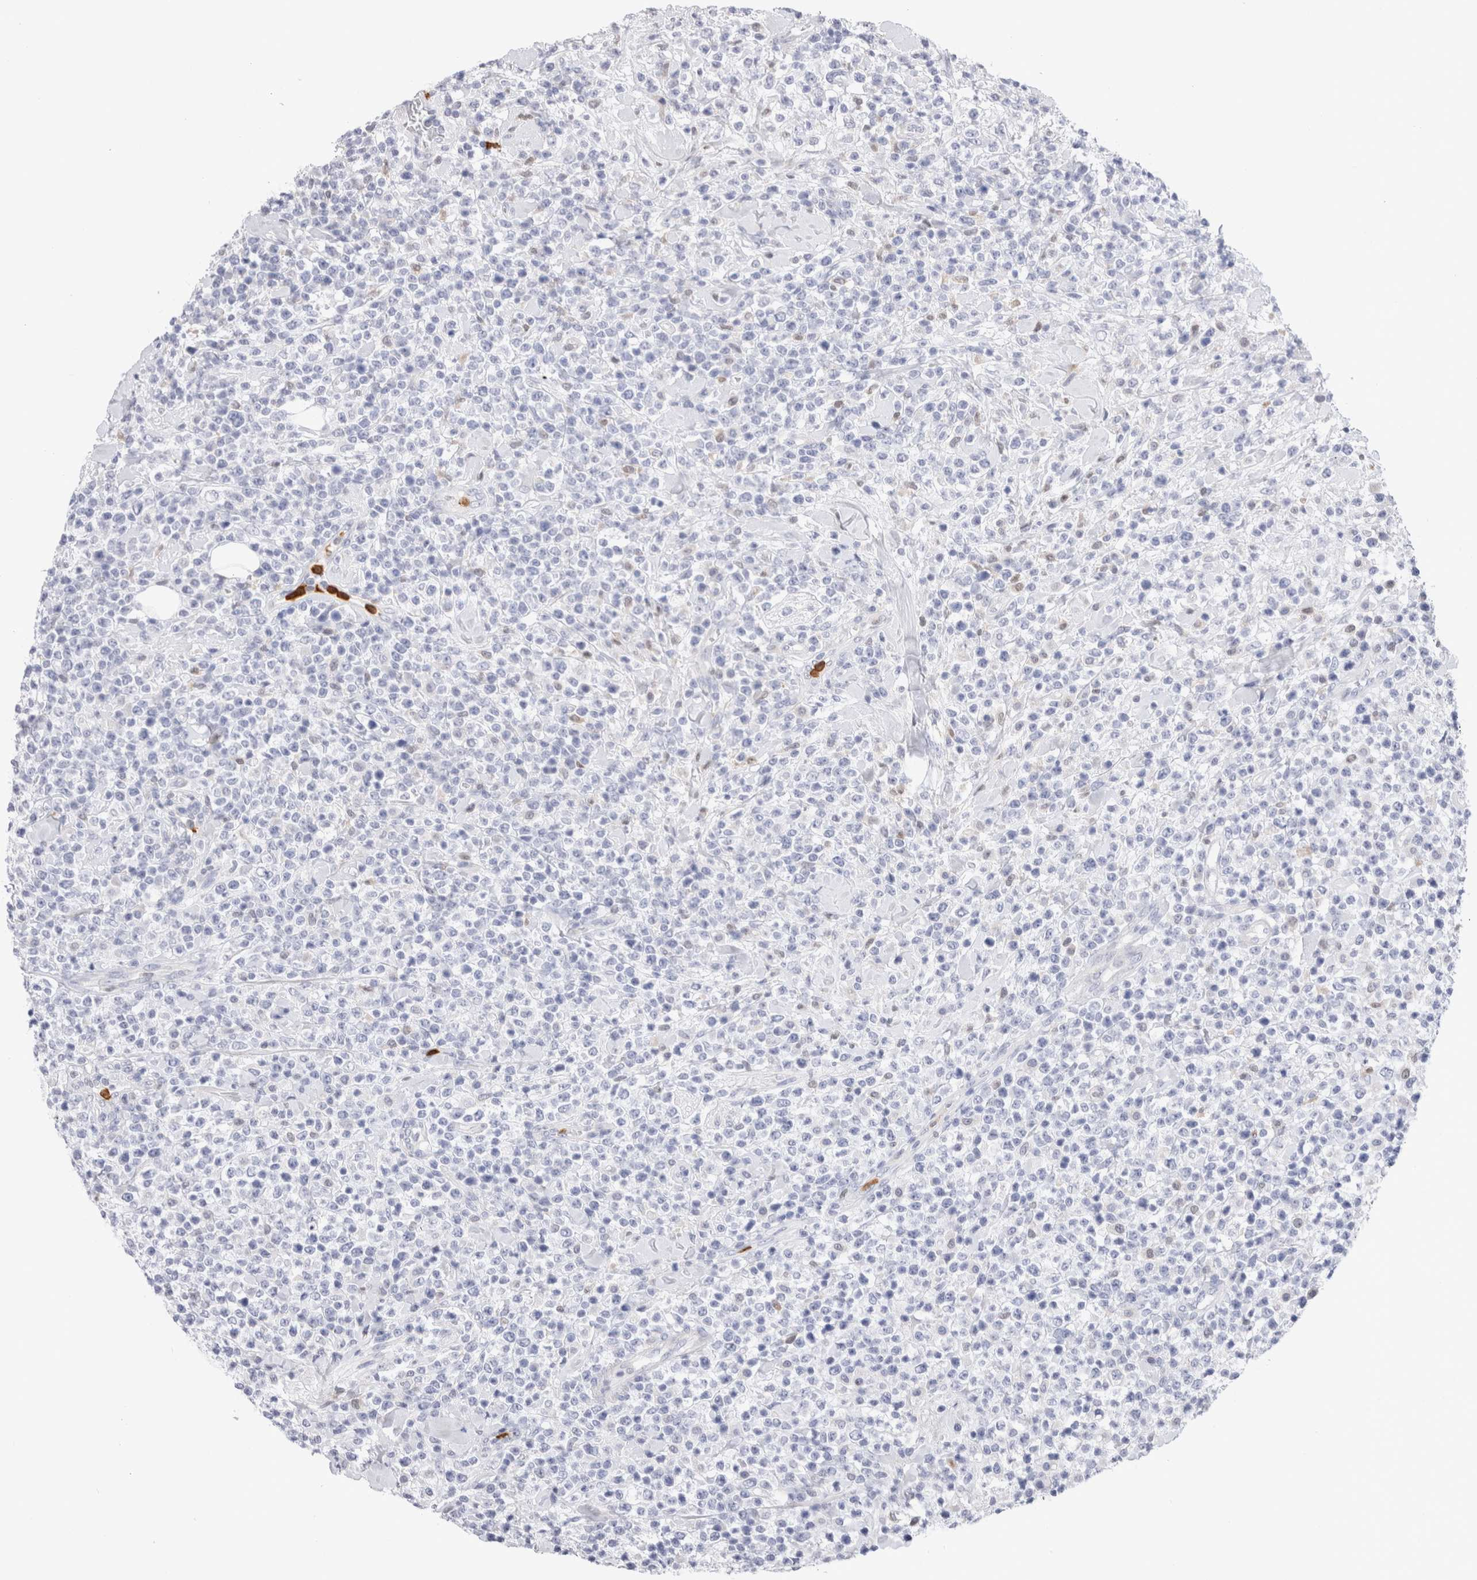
{"staining": {"intensity": "negative", "quantity": "none", "location": "none"}, "tissue": "lymphoma", "cell_type": "Tumor cells", "image_type": "cancer", "snomed": [{"axis": "morphology", "description": "Malignant lymphoma, non-Hodgkin's type, High grade"}, {"axis": "topography", "description": "Colon"}], "caption": "This is an IHC image of high-grade malignant lymphoma, non-Hodgkin's type. There is no expression in tumor cells.", "gene": "SLC10A5", "patient": {"sex": "female", "age": 53}}